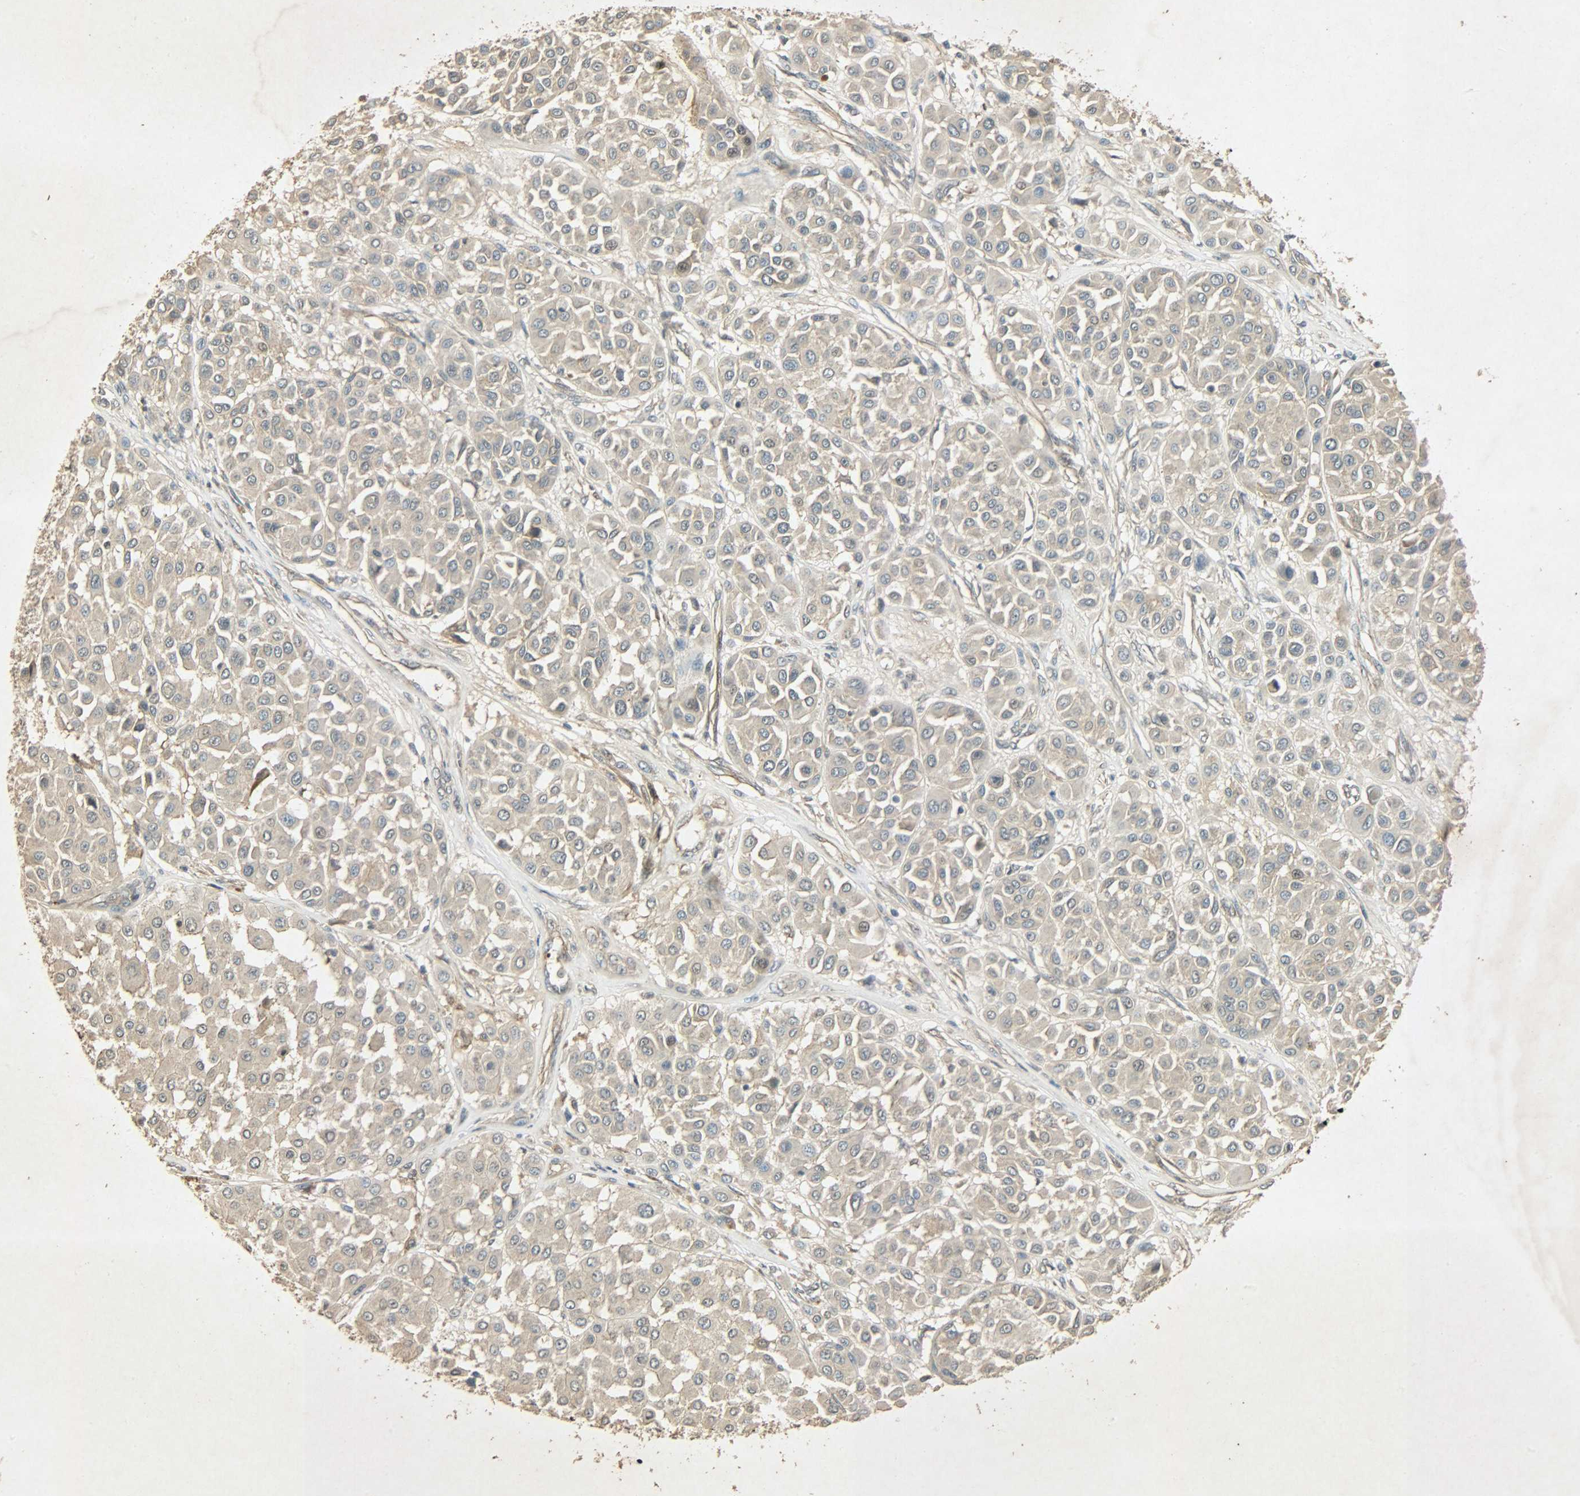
{"staining": {"intensity": "weak", "quantity": ">75%", "location": "cytoplasmic/membranous"}, "tissue": "melanoma", "cell_type": "Tumor cells", "image_type": "cancer", "snomed": [{"axis": "morphology", "description": "Malignant melanoma, Metastatic site"}, {"axis": "topography", "description": "Soft tissue"}], "caption": "Melanoma tissue exhibits weak cytoplasmic/membranous expression in approximately >75% of tumor cells The protein of interest is stained brown, and the nuclei are stained in blue (DAB IHC with brightfield microscopy, high magnification).", "gene": "ATP2B1", "patient": {"sex": "male", "age": 41}}